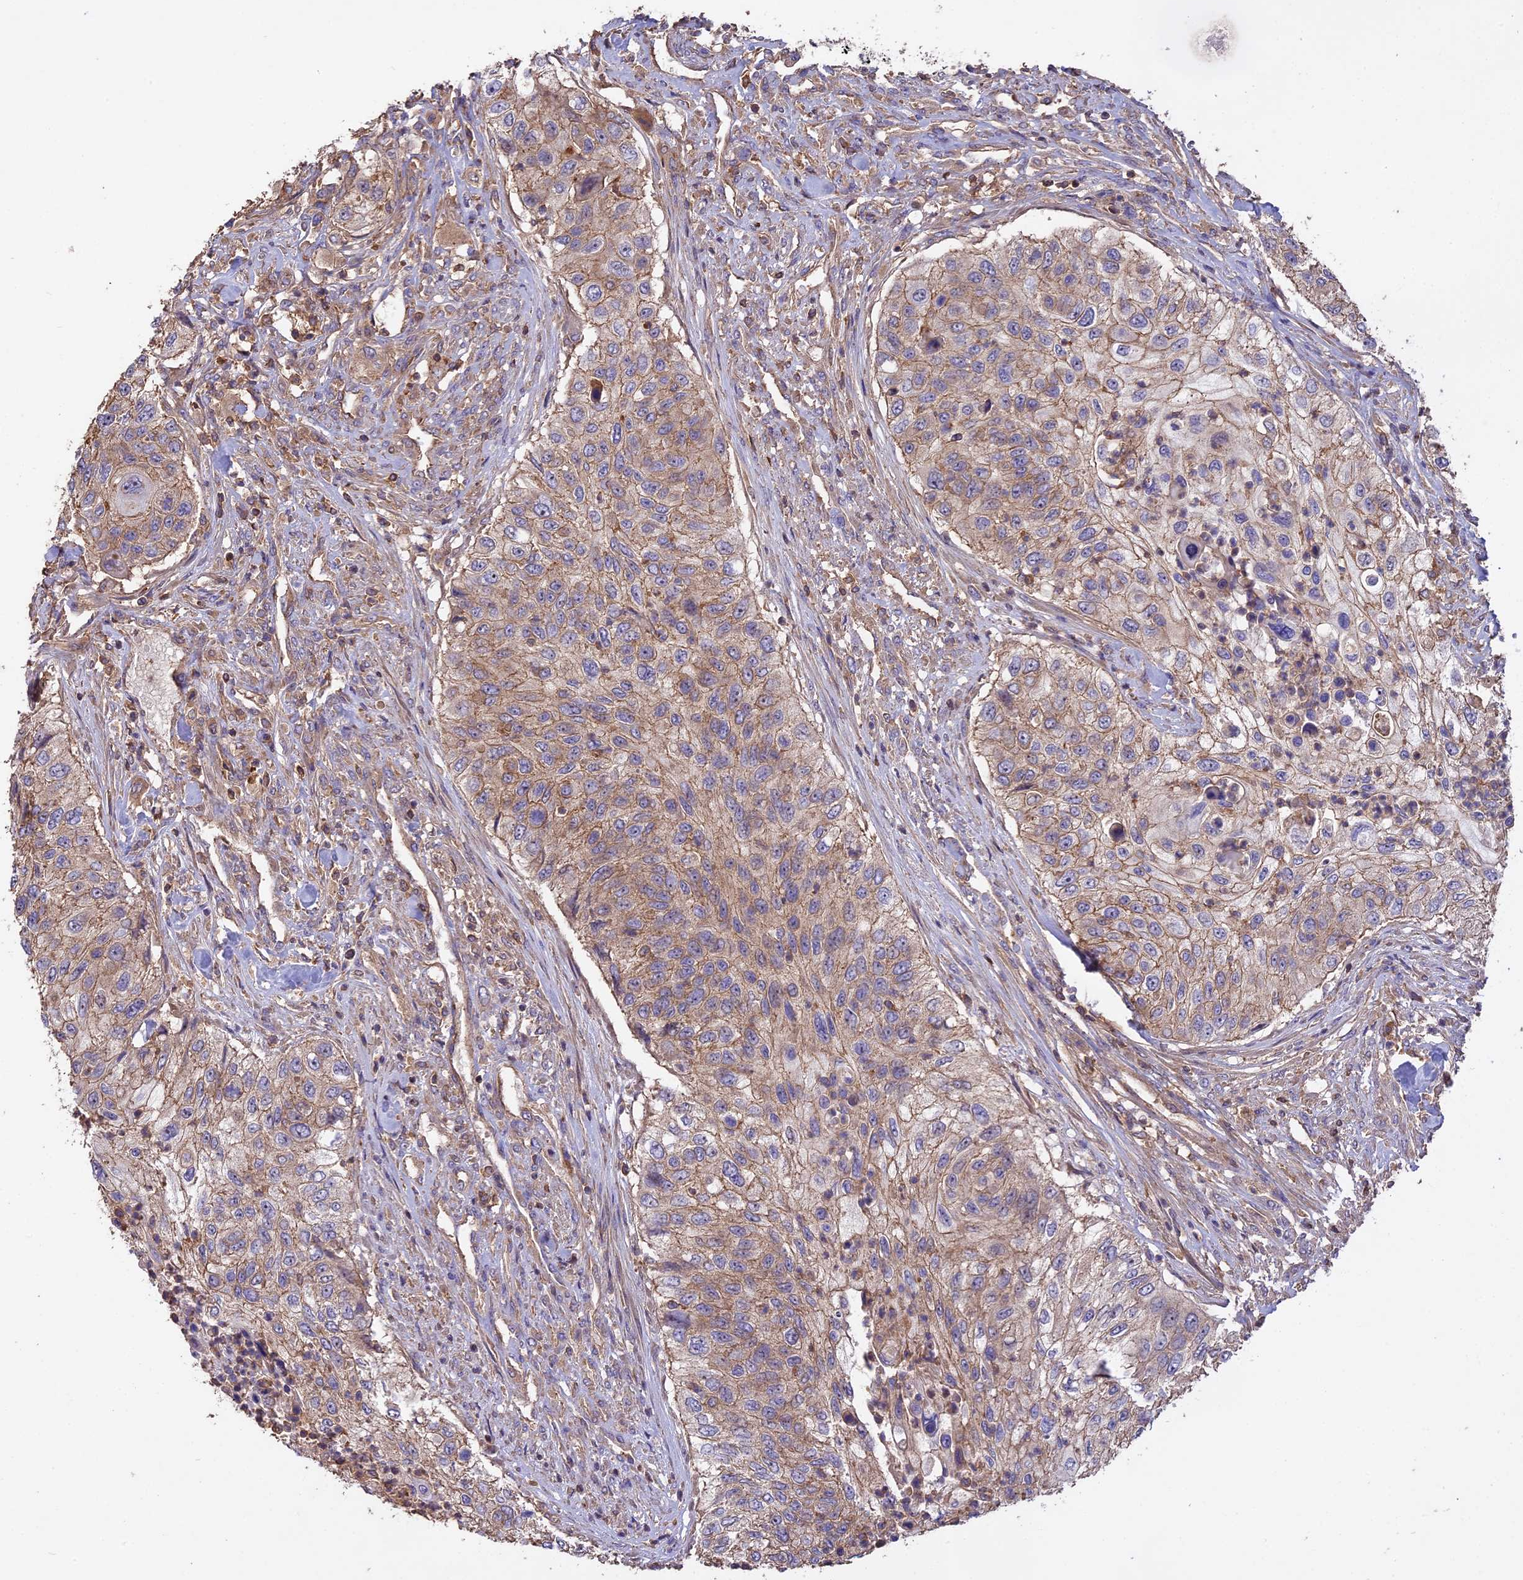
{"staining": {"intensity": "weak", "quantity": ">75%", "location": "cytoplasmic/membranous"}, "tissue": "urothelial cancer", "cell_type": "Tumor cells", "image_type": "cancer", "snomed": [{"axis": "morphology", "description": "Urothelial carcinoma, High grade"}, {"axis": "topography", "description": "Urinary bladder"}], "caption": "Urothelial carcinoma (high-grade) tissue demonstrates weak cytoplasmic/membranous positivity in approximately >75% of tumor cells, visualized by immunohistochemistry. Using DAB (3,3'-diaminobenzidine) (brown) and hematoxylin (blue) stains, captured at high magnification using brightfield microscopy.", "gene": "NUDT8", "patient": {"sex": "female", "age": 60}}